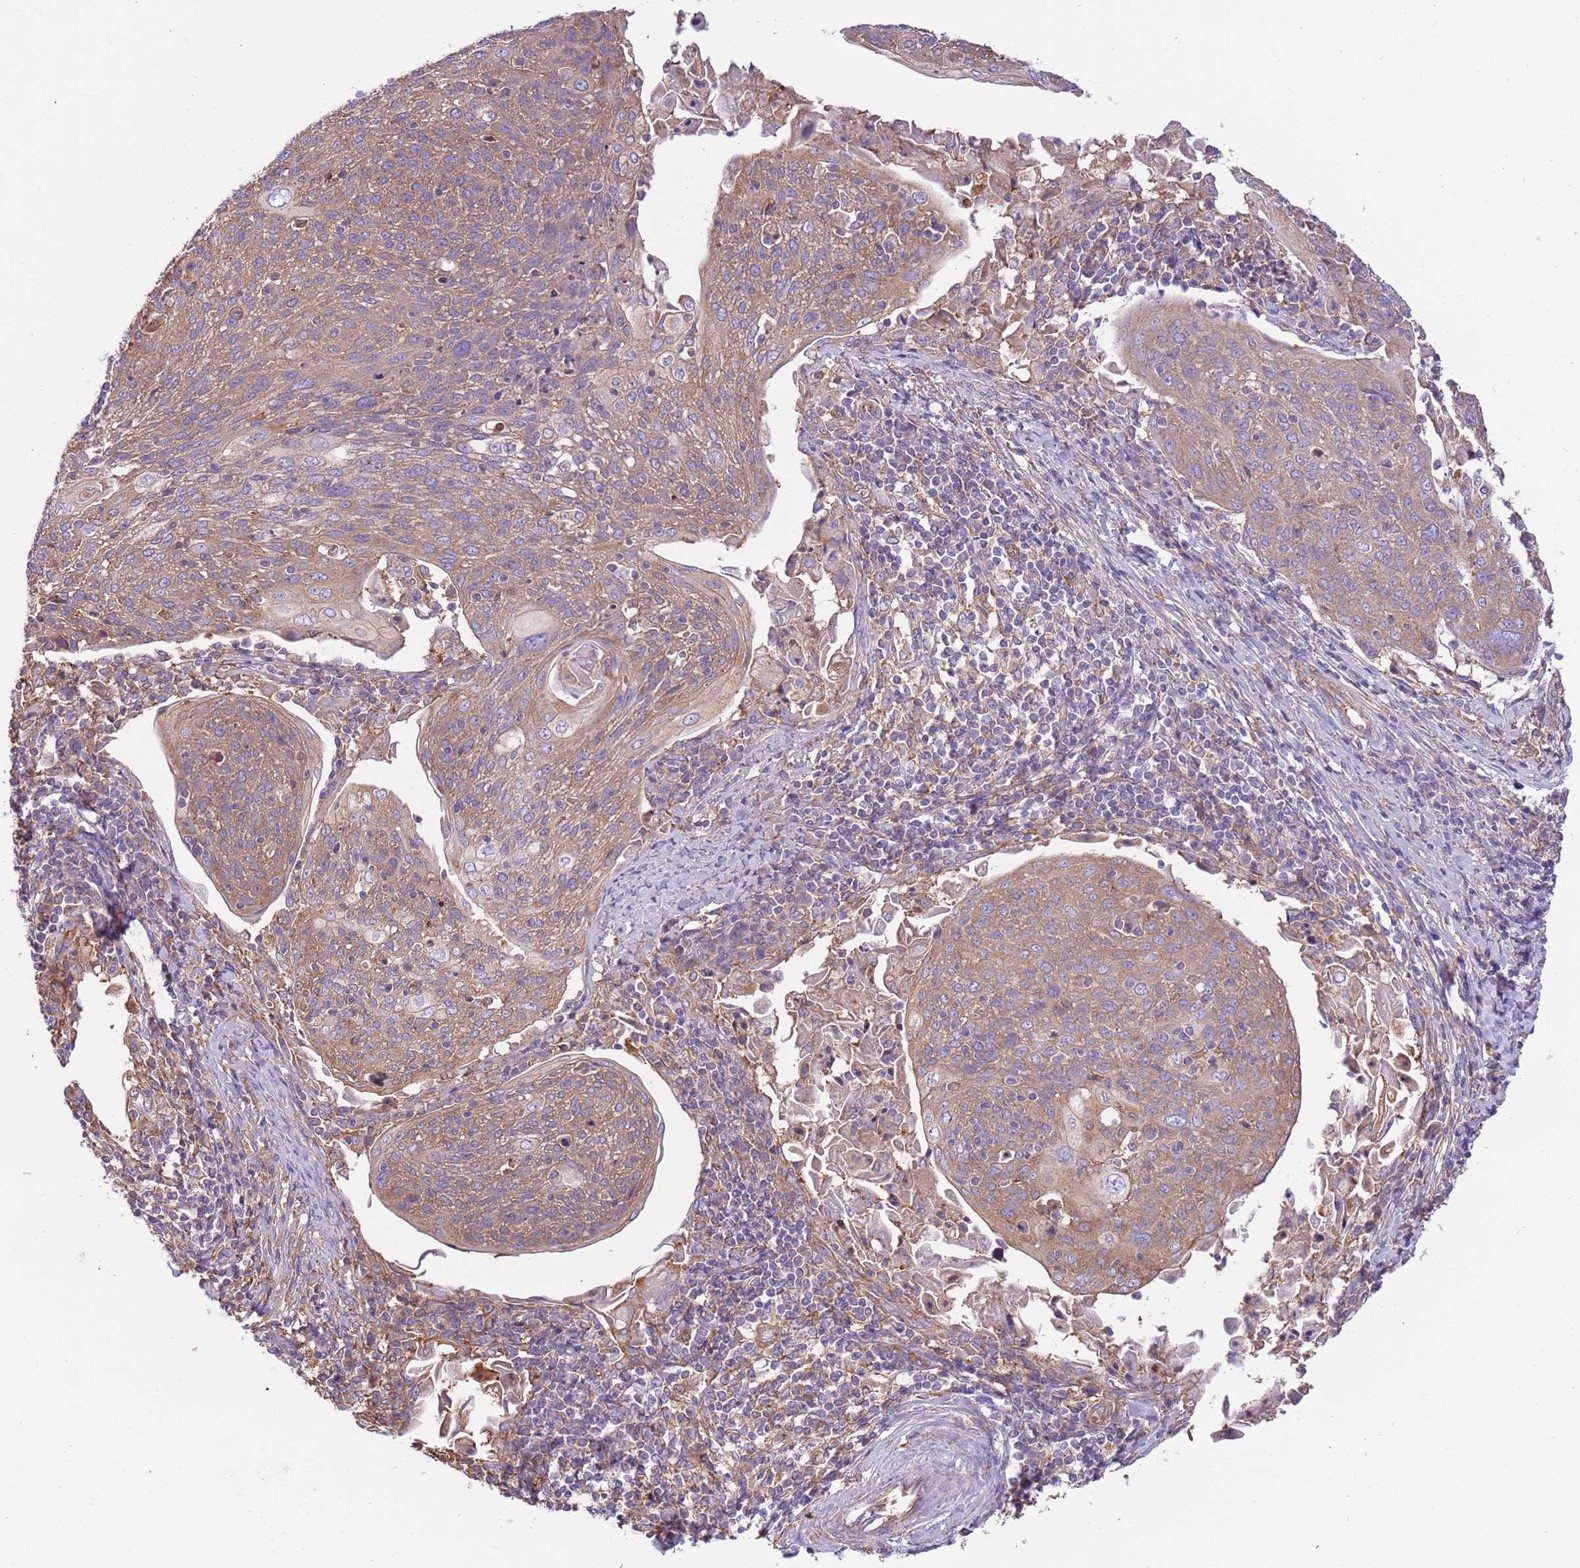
{"staining": {"intensity": "moderate", "quantity": ">75%", "location": "cytoplasmic/membranous"}, "tissue": "cervical cancer", "cell_type": "Tumor cells", "image_type": "cancer", "snomed": [{"axis": "morphology", "description": "Squamous cell carcinoma, NOS"}, {"axis": "topography", "description": "Cervix"}], "caption": "Squamous cell carcinoma (cervical) stained for a protein (brown) reveals moderate cytoplasmic/membranous positive positivity in approximately >75% of tumor cells.", "gene": "NAALADL1", "patient": {"sex": "female", "age": 67}}